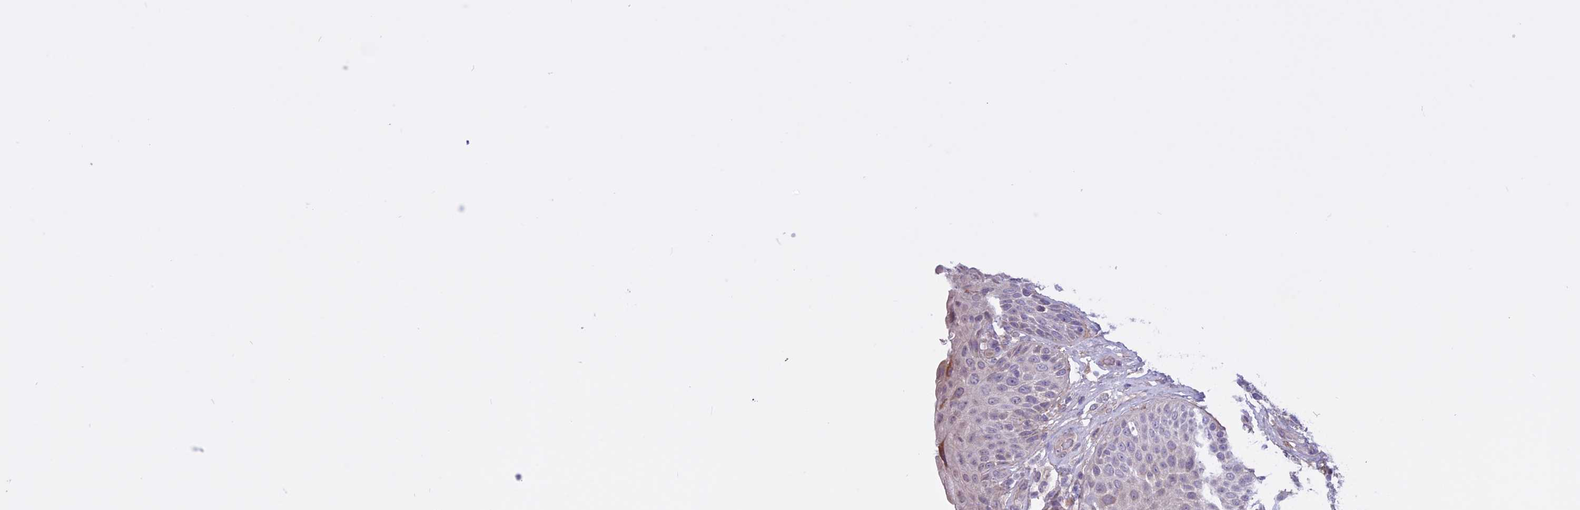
{"staining": {"intensity": "negative", "quantity": "none", "location": "none"}, "tissue": "urinary bladder", "cell_type": "Urothelial cells", "image_type": "normal", "snomed": [{"axis": "morphology", "description": "Normal tissue, NOS"}, {"axis": "topography", "description": "Urinary bladder"}], "caption": "Photomicrograph shows no significant protein positivity in urothelial cells of normal urinary bladder. Brightfield microscopy of immunohistochemistry stained with DAB (brown) and hematoxylin (blue), captured at high magnification.", "gene": "SPHKAP", "patient": {"sex": "female", "age": 62}}